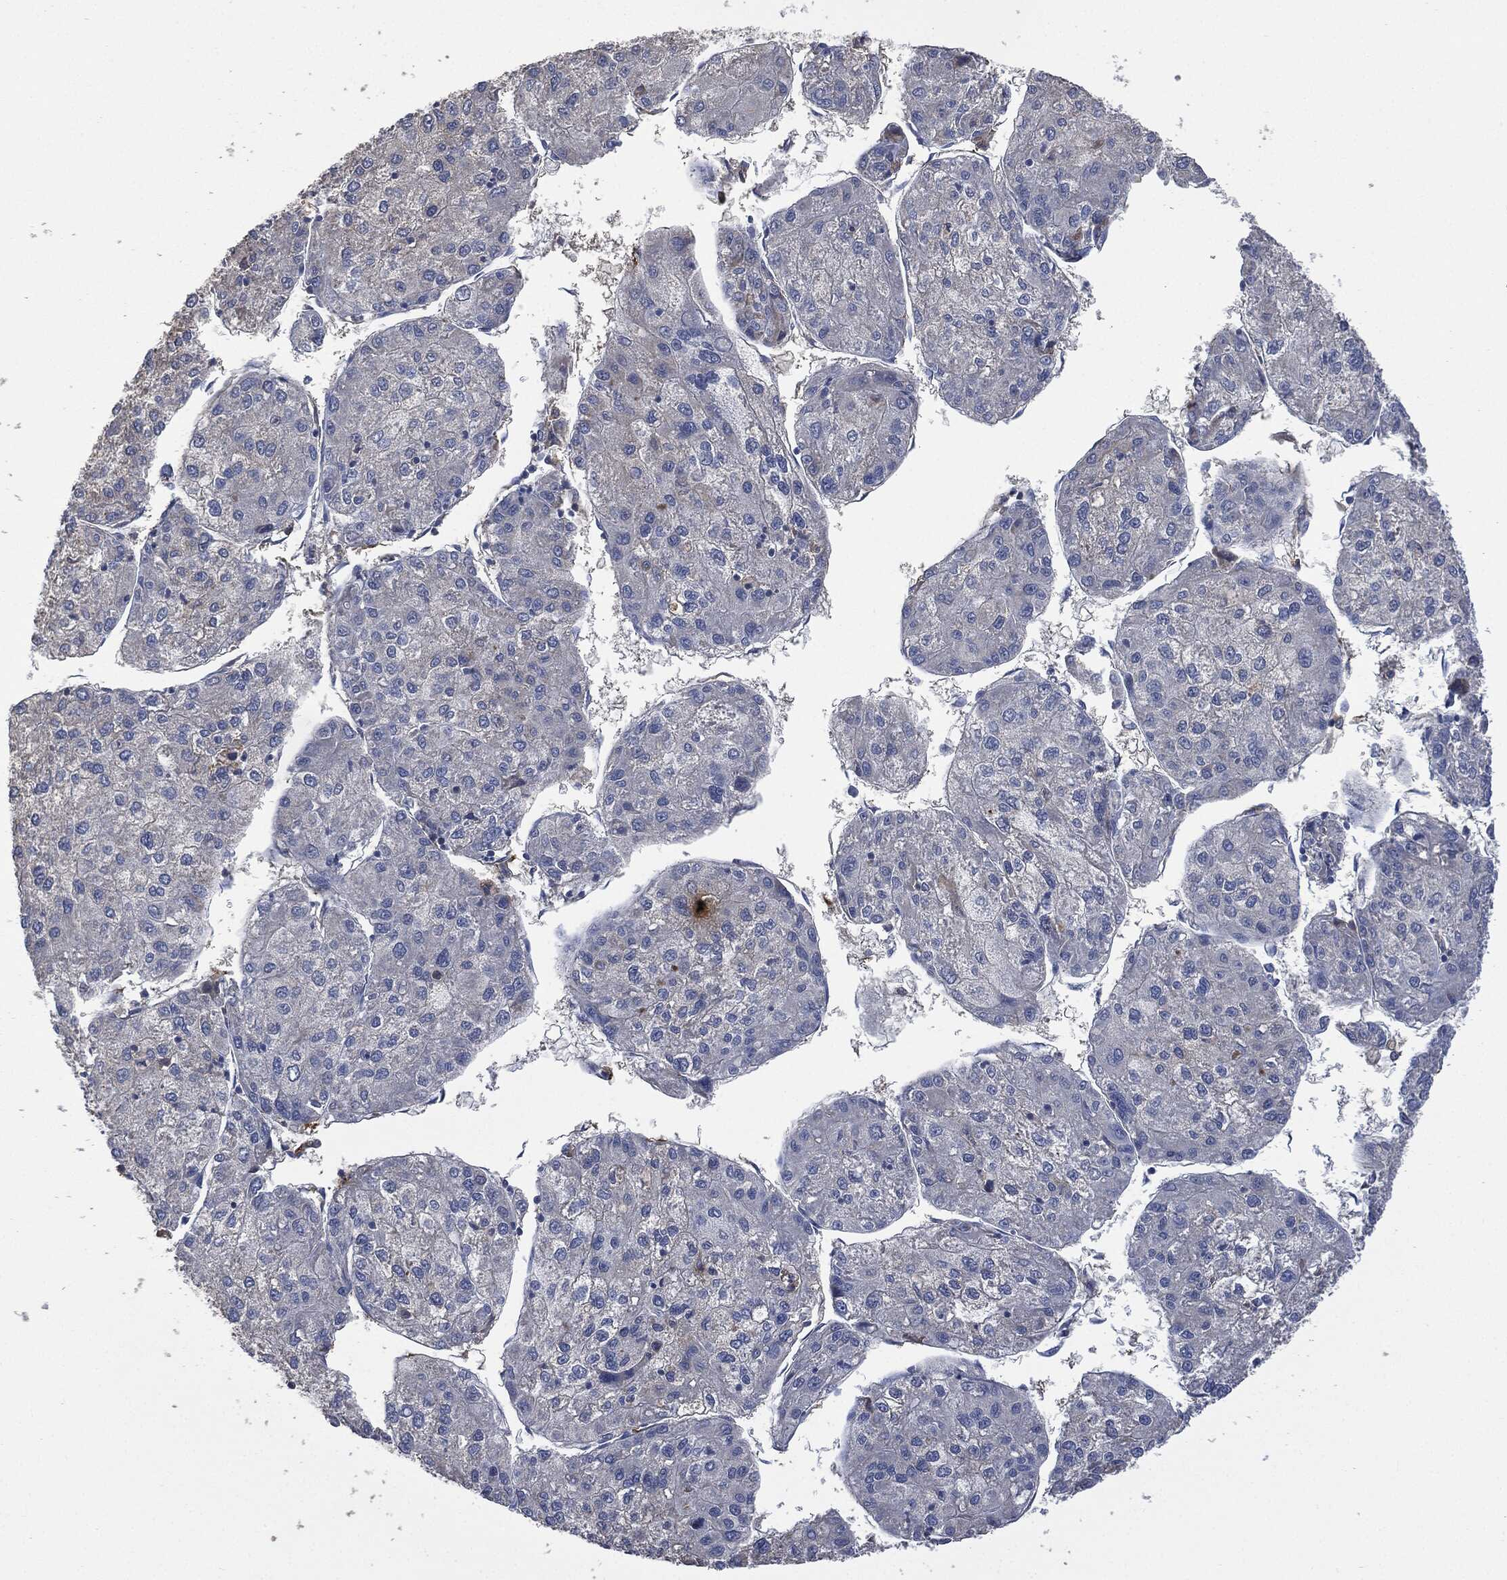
{"staining": {"intensity": "negative", "quantity": "none", "location": "none"}, "tissue": "liver cancer", "cell_type": "Tumor cells", "image_type": "cancer", "snomed": [{"axis": "morphology", "description": "Carcinoma, Hepatocellular, NOS"}, {"axis": "topography", "description": "Liver"}], "caption": "Micrograph shows no protein staining in tumor cells of hepatocellular carcinoma (liver) tissue.", "gene": "CD33", "patient": {"sex": "male", "age": 43}}